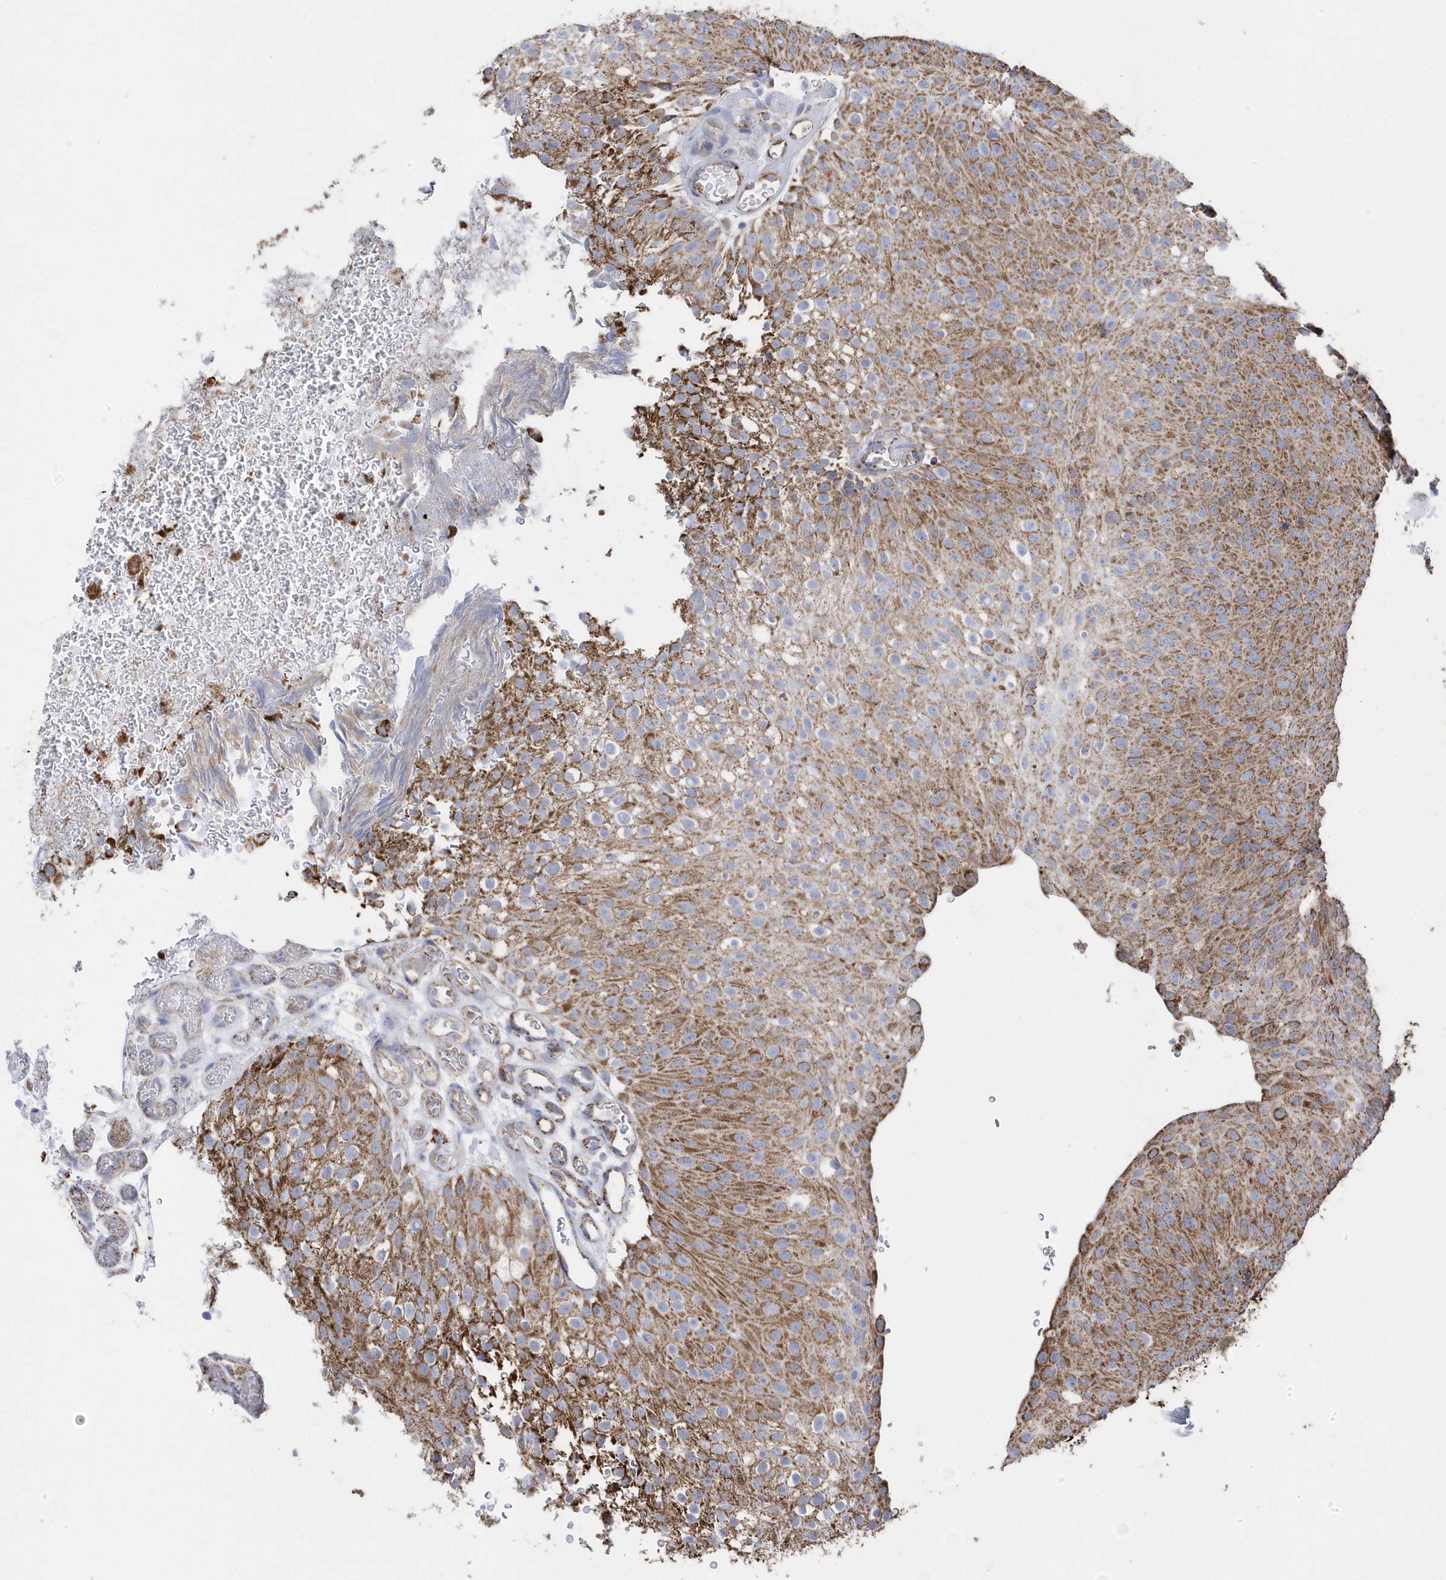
{"staining": {"intensity": "moderate", "quantity": ">75%", "location": "cytoplasmic/membranous"}, "tissue": "urothelial cancer", "cell_type": "Tumor cells", "image_type": "cancer", "snomed": [{"axis": "morphology", "description": "Urothelial carcinoma, Low grade"}, {"axis": "topography", "description": "Urinary bladder"}], "caption": "Urothelial cancer was stained to show a protein in brown. There is medium levels of moderate cytoplasmic/membranous positivity in approximately >75% of tumor cells.", "gene": "GTPBP8", "patient": {"sex": "male", "age": 78}}